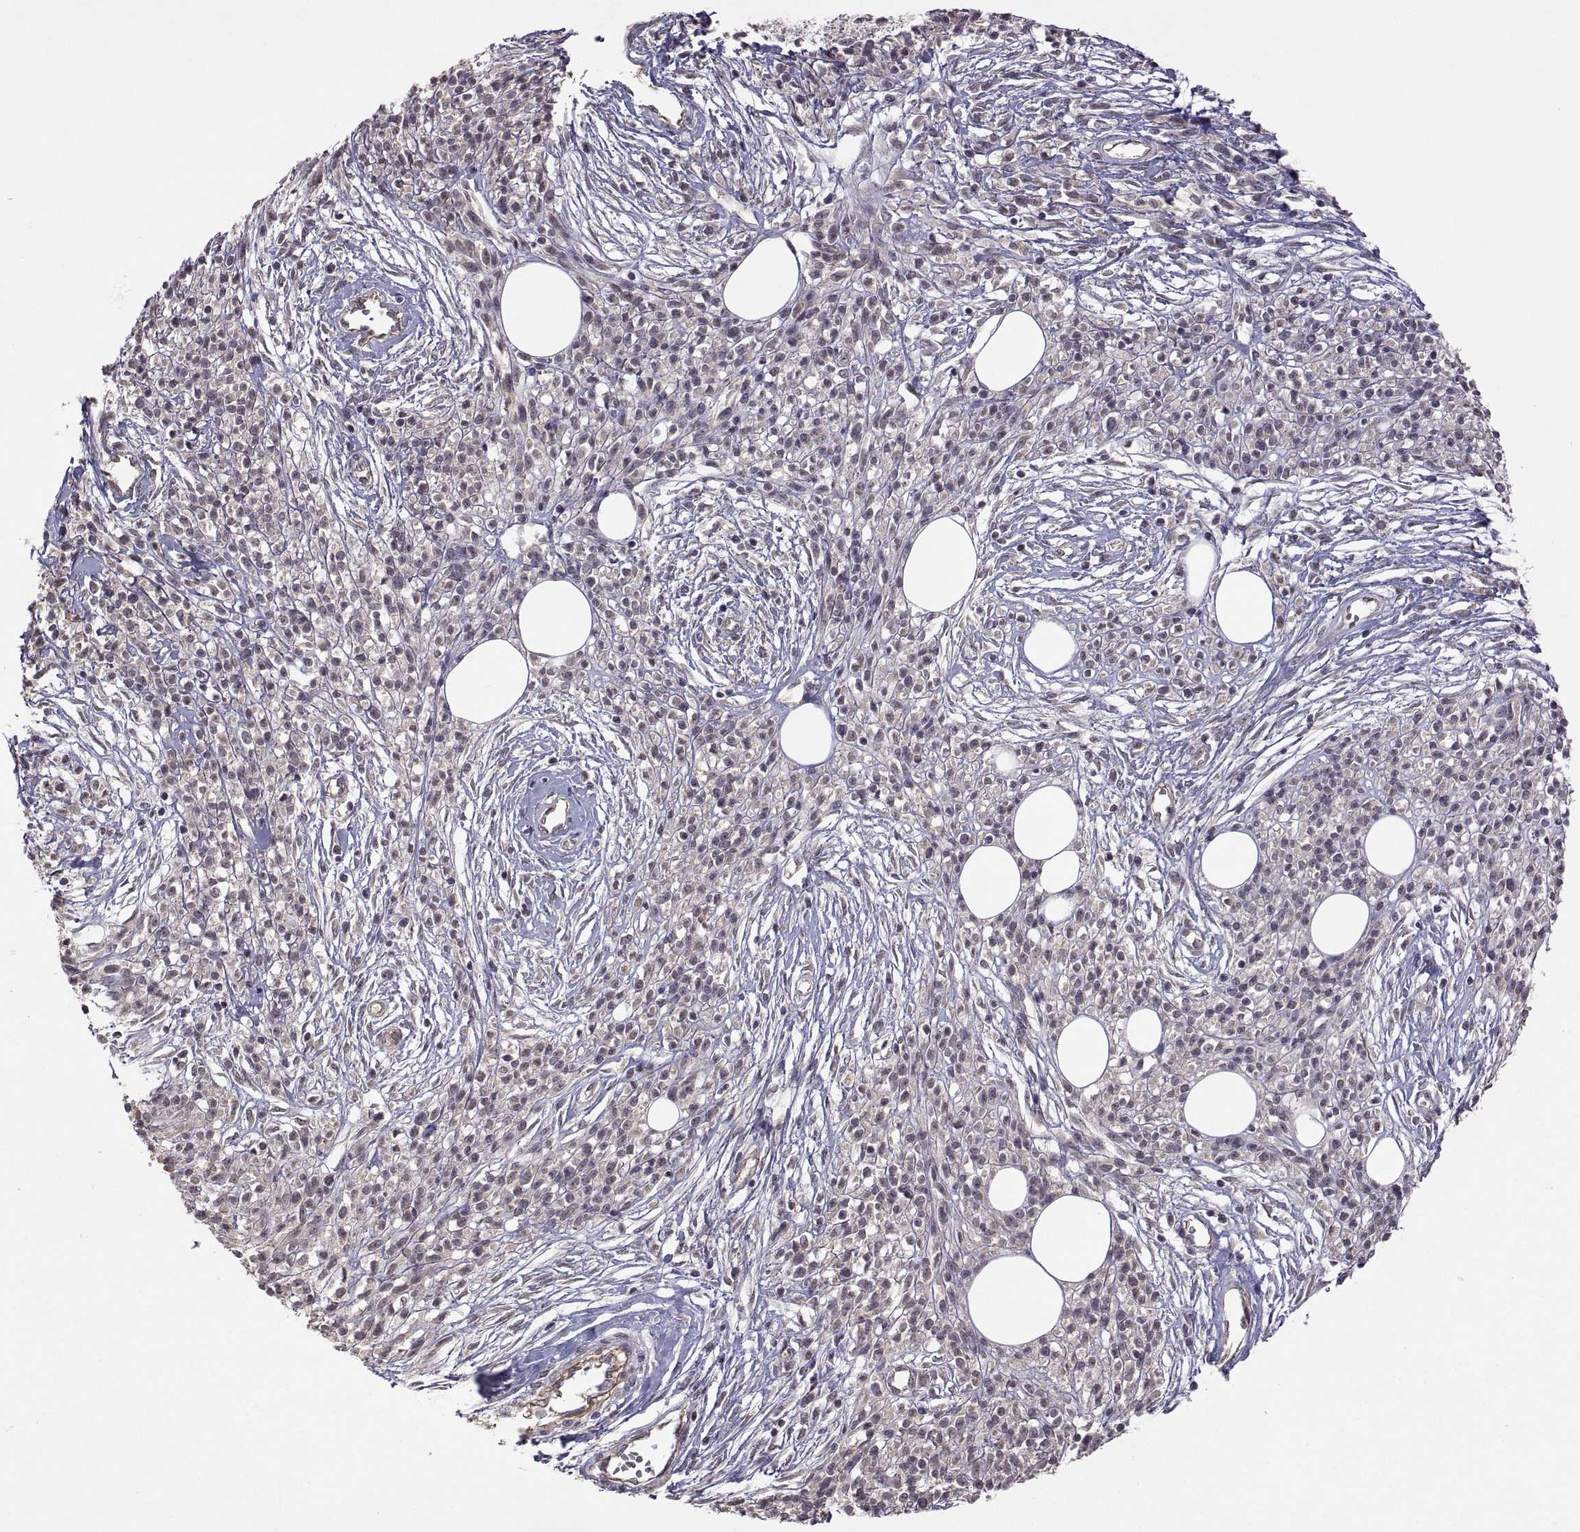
{"staining": {"intensity": "negative", "quantity": "none", "location": "none"}, "tissue": "melanoma", "cell_type": "Tumor cells", "image_type": "cancer", "snomed": [{"axis": "morphology", "description": "Malignant melanoma, NOS"}, {"axis": "topography", "description": "Skin"}, {"axis": "topography", "description": "Skin of trunk"}], "caption": "Immunohistochemical staining of malignant melanoma displays no significant expression in tumor cells. (Stains: DAB (3,3'-diaminobenzidine) immunohistochemistry with hematoxylin counter stain, Microscopy: brightfield microscopy at high magnification).", "gene": "LAMA1", "patient": {"sex": "male", "age": 74}}